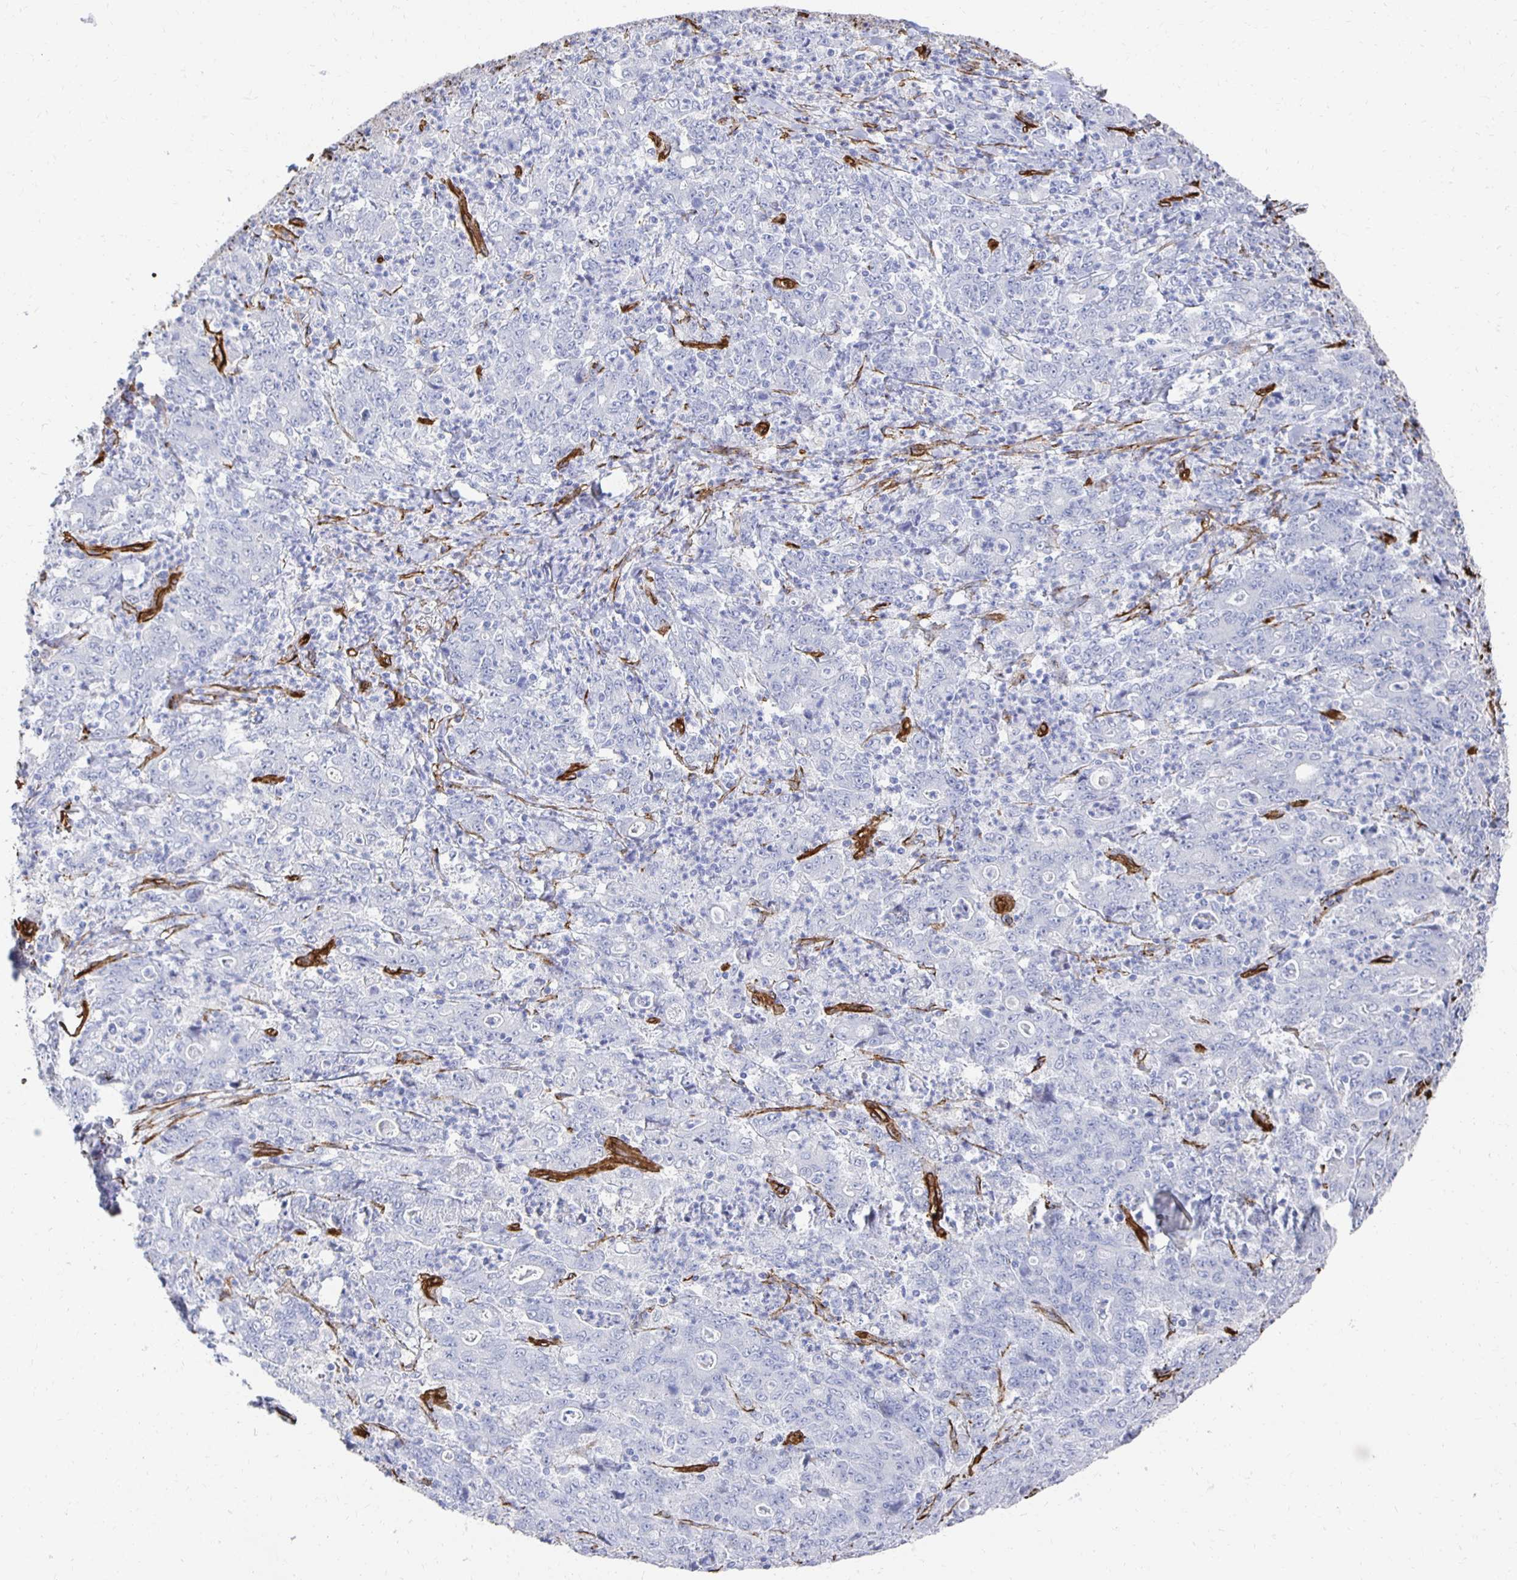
{"staining": {"intensity": "negative", "quantity": "none", "location": "none"}, "tissue": "stomach cancer", "cell_type": "Tumor cells", "image_type": "cancer", "snomed": [{"axis": "morphology", "description": "Adenocarcinoma, NOS"}, {"axis": "topography", "description": "Stomach, lower"}], "caption": "Immunohistochemistry (IHC) image of human stomach cancer stained for a protein (brown), which shows no expression in tumor cells.", "gene": "VIPR2", "patient": {"sex": "female", "age": 71}}